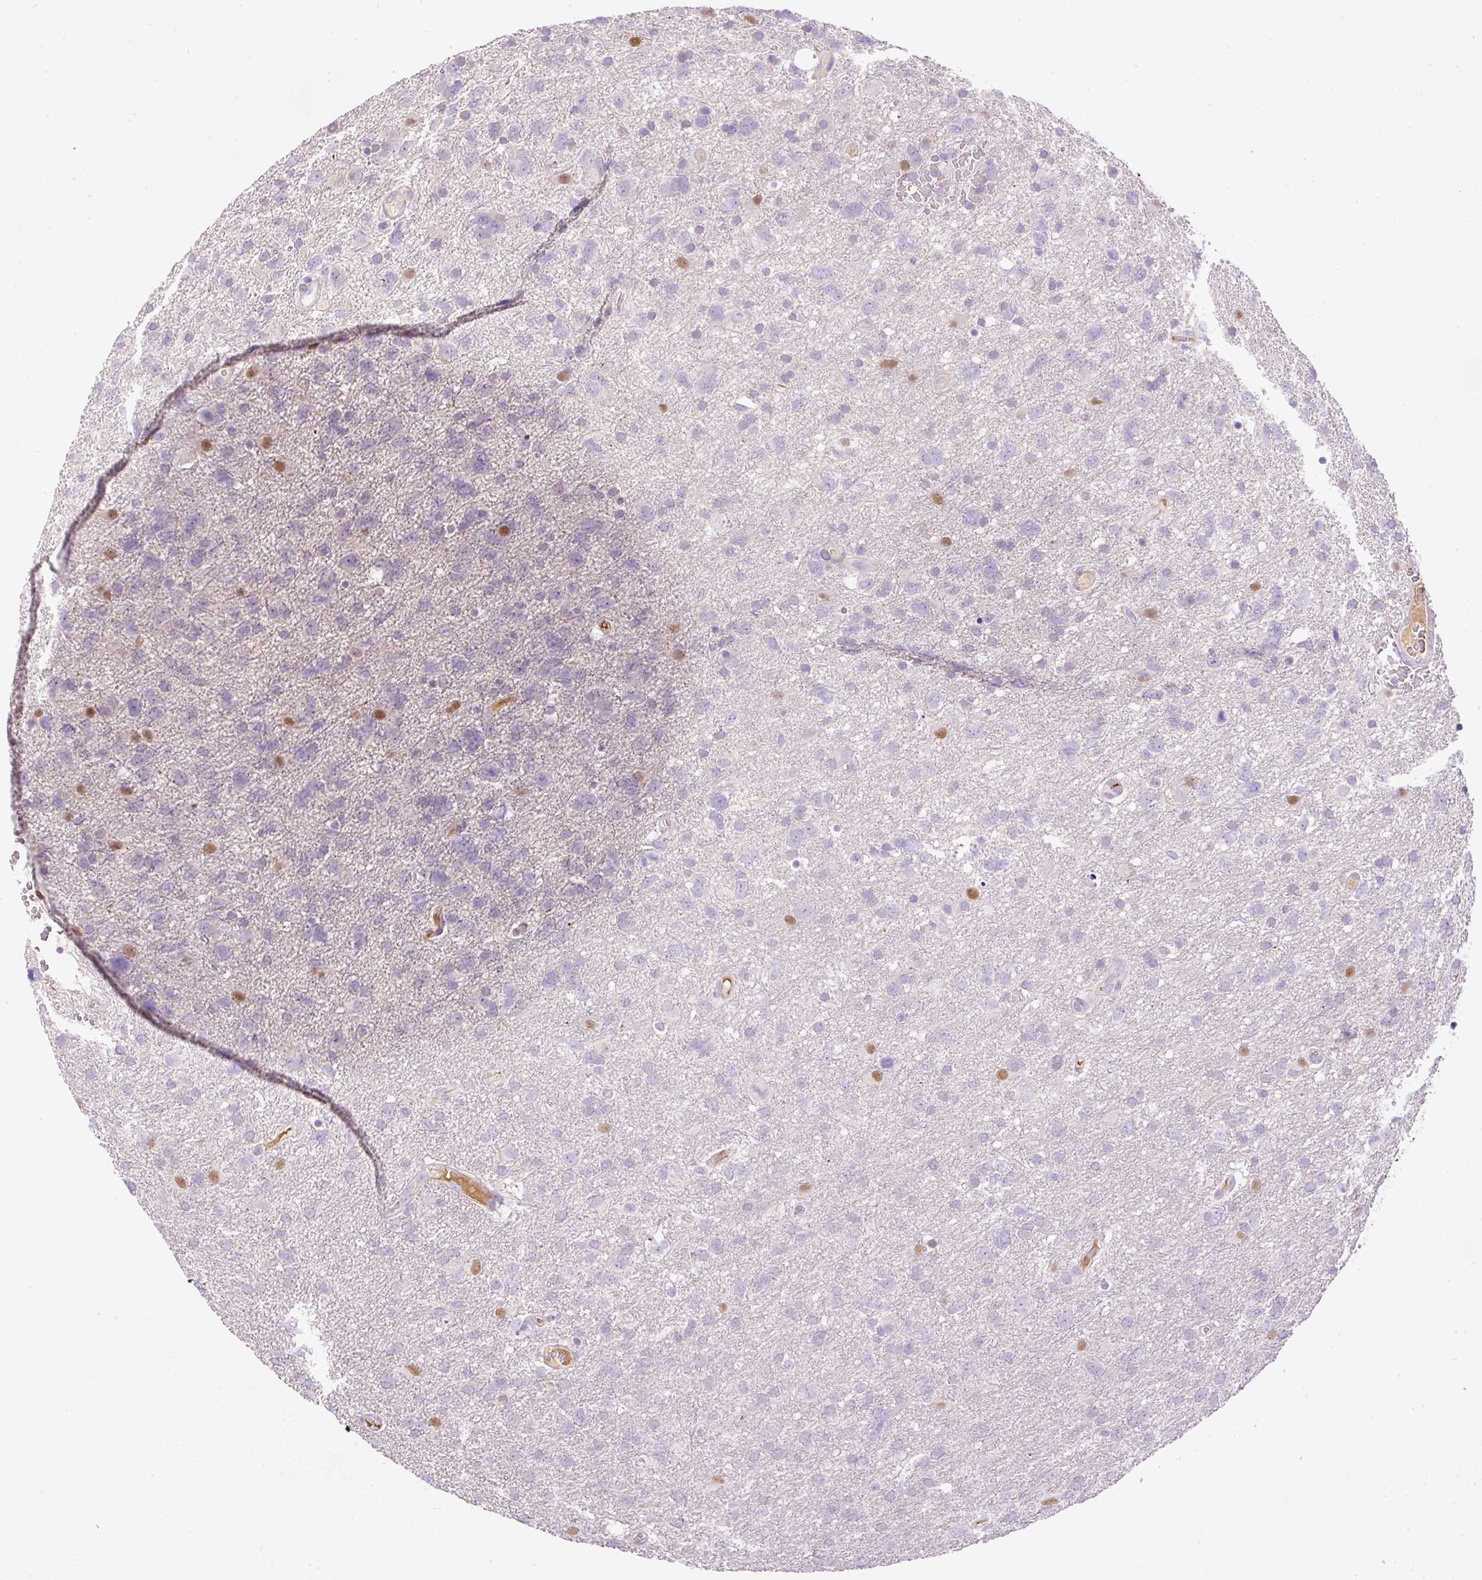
{"staining": {"intensity": "negative", "quantity": "none", "location": "none"}, "tissue": "glioma", "cell_type": "Tumor cells", "image_type": "cancer", "snomed": [{"axis": "morphology", "description": "Glioma, malignant, High grade"}, {"axis": "topography", "description": "Brain"}], "caption": "High power microscopy histopathology image of an immunohistochemistry (IHC) histopathology image of malignant high-grade glioma, revealing no significant staining in tumor cells. Nuclei are stained in blue.", "gene": "KPNA5", "patient": {"sex": "male", "age": 61}}